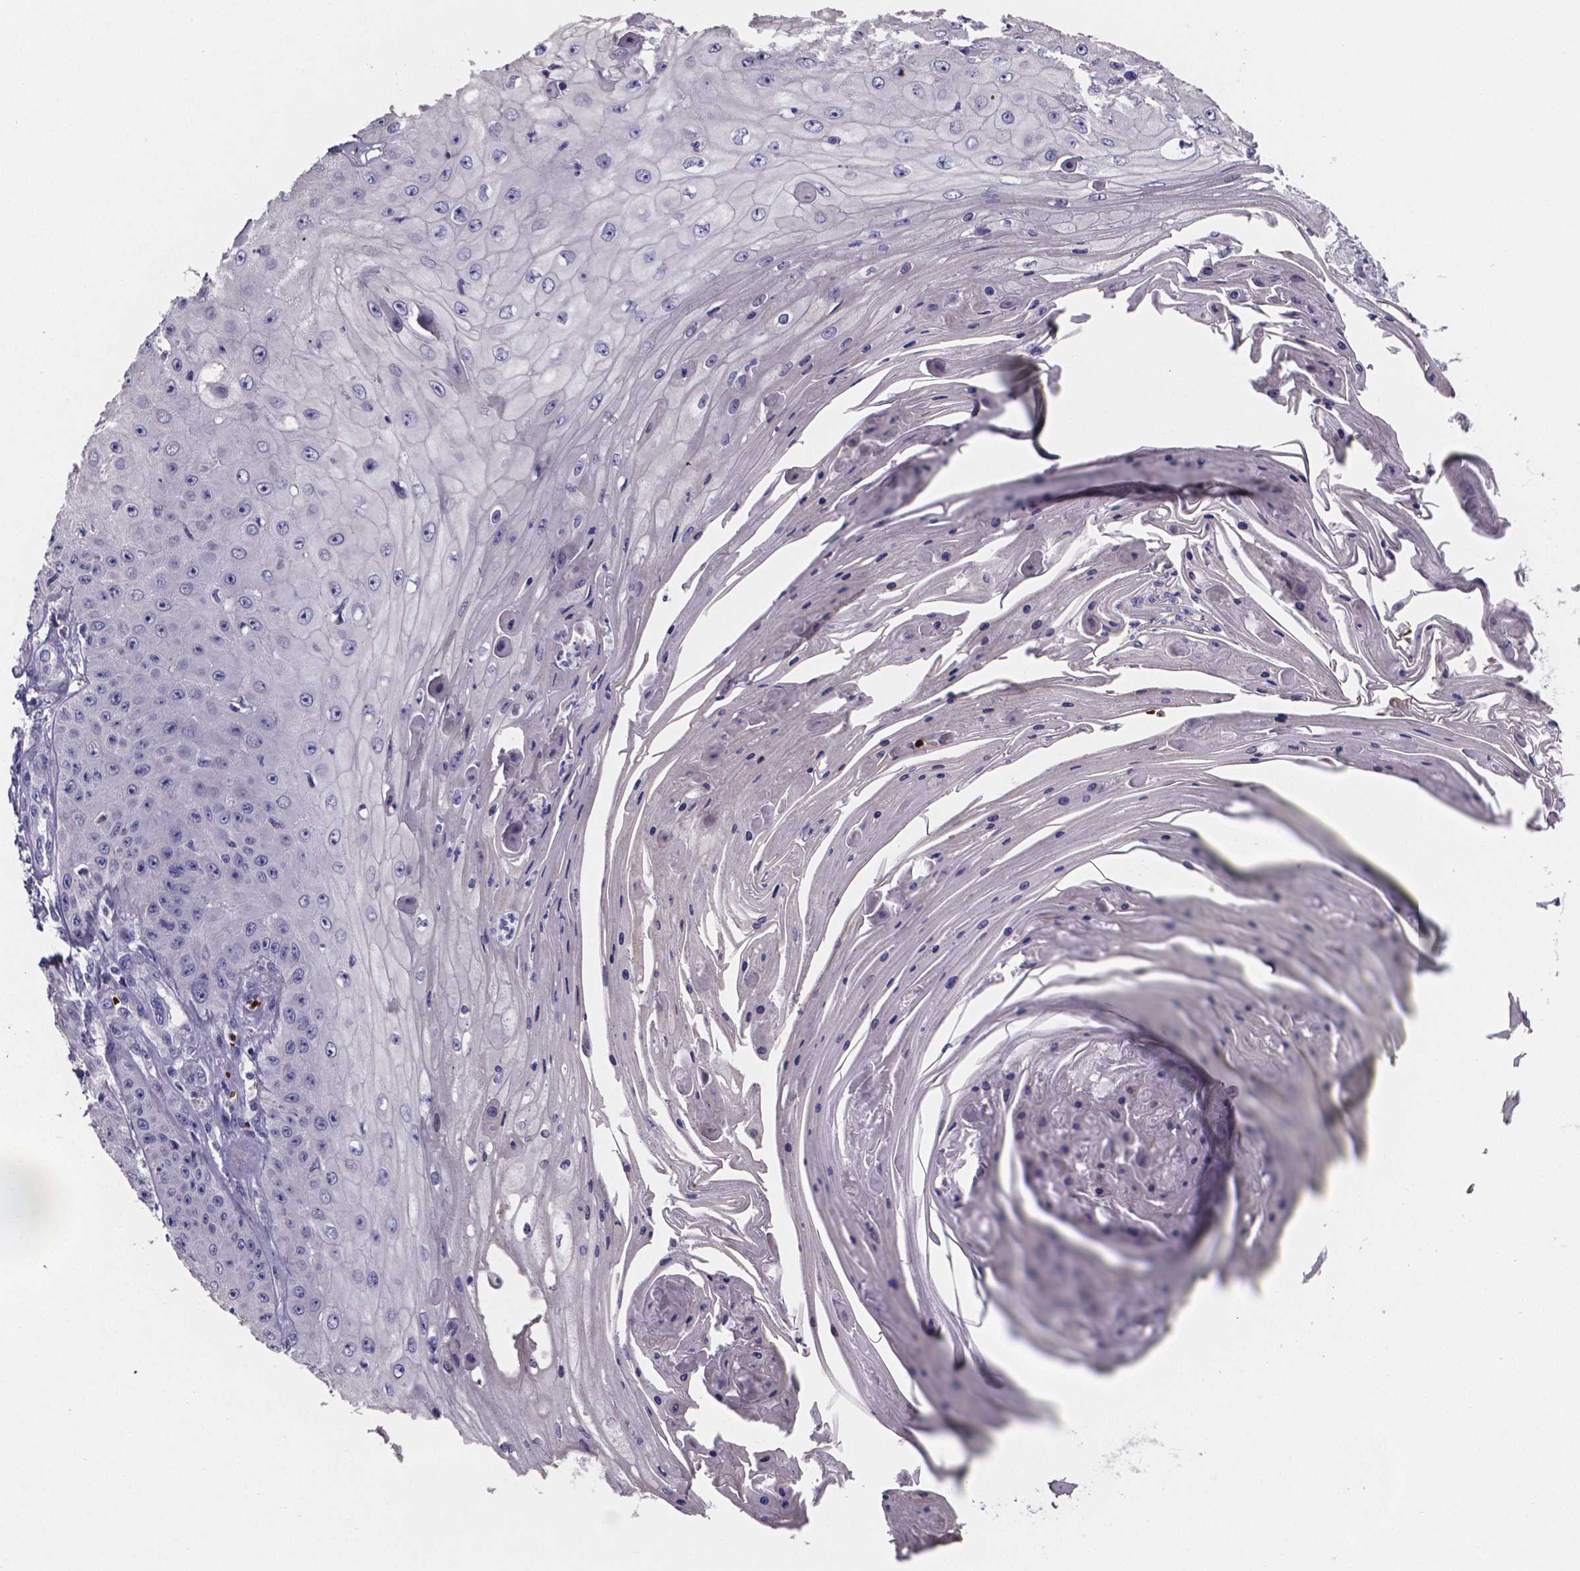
{"staining": {"intensity": "negative", "quantity": "none", "location": "none"}, "tissue": "skin cancer", "cell_type": "Tumor cells", "image_type": "cancer", "snomed": [{"axis": "morphology", "description": "Squamous cell carcinoma, NOS"}, {"axis": "topography", "description": "Skin"}], "caption": "Skin cancer (squamous cell carcinoma) was stained to show a protein in brown. There is no significant positivity in tumor cells.", "gene": "GABRA3", "patient": {"sex": "male", "age": 70}}